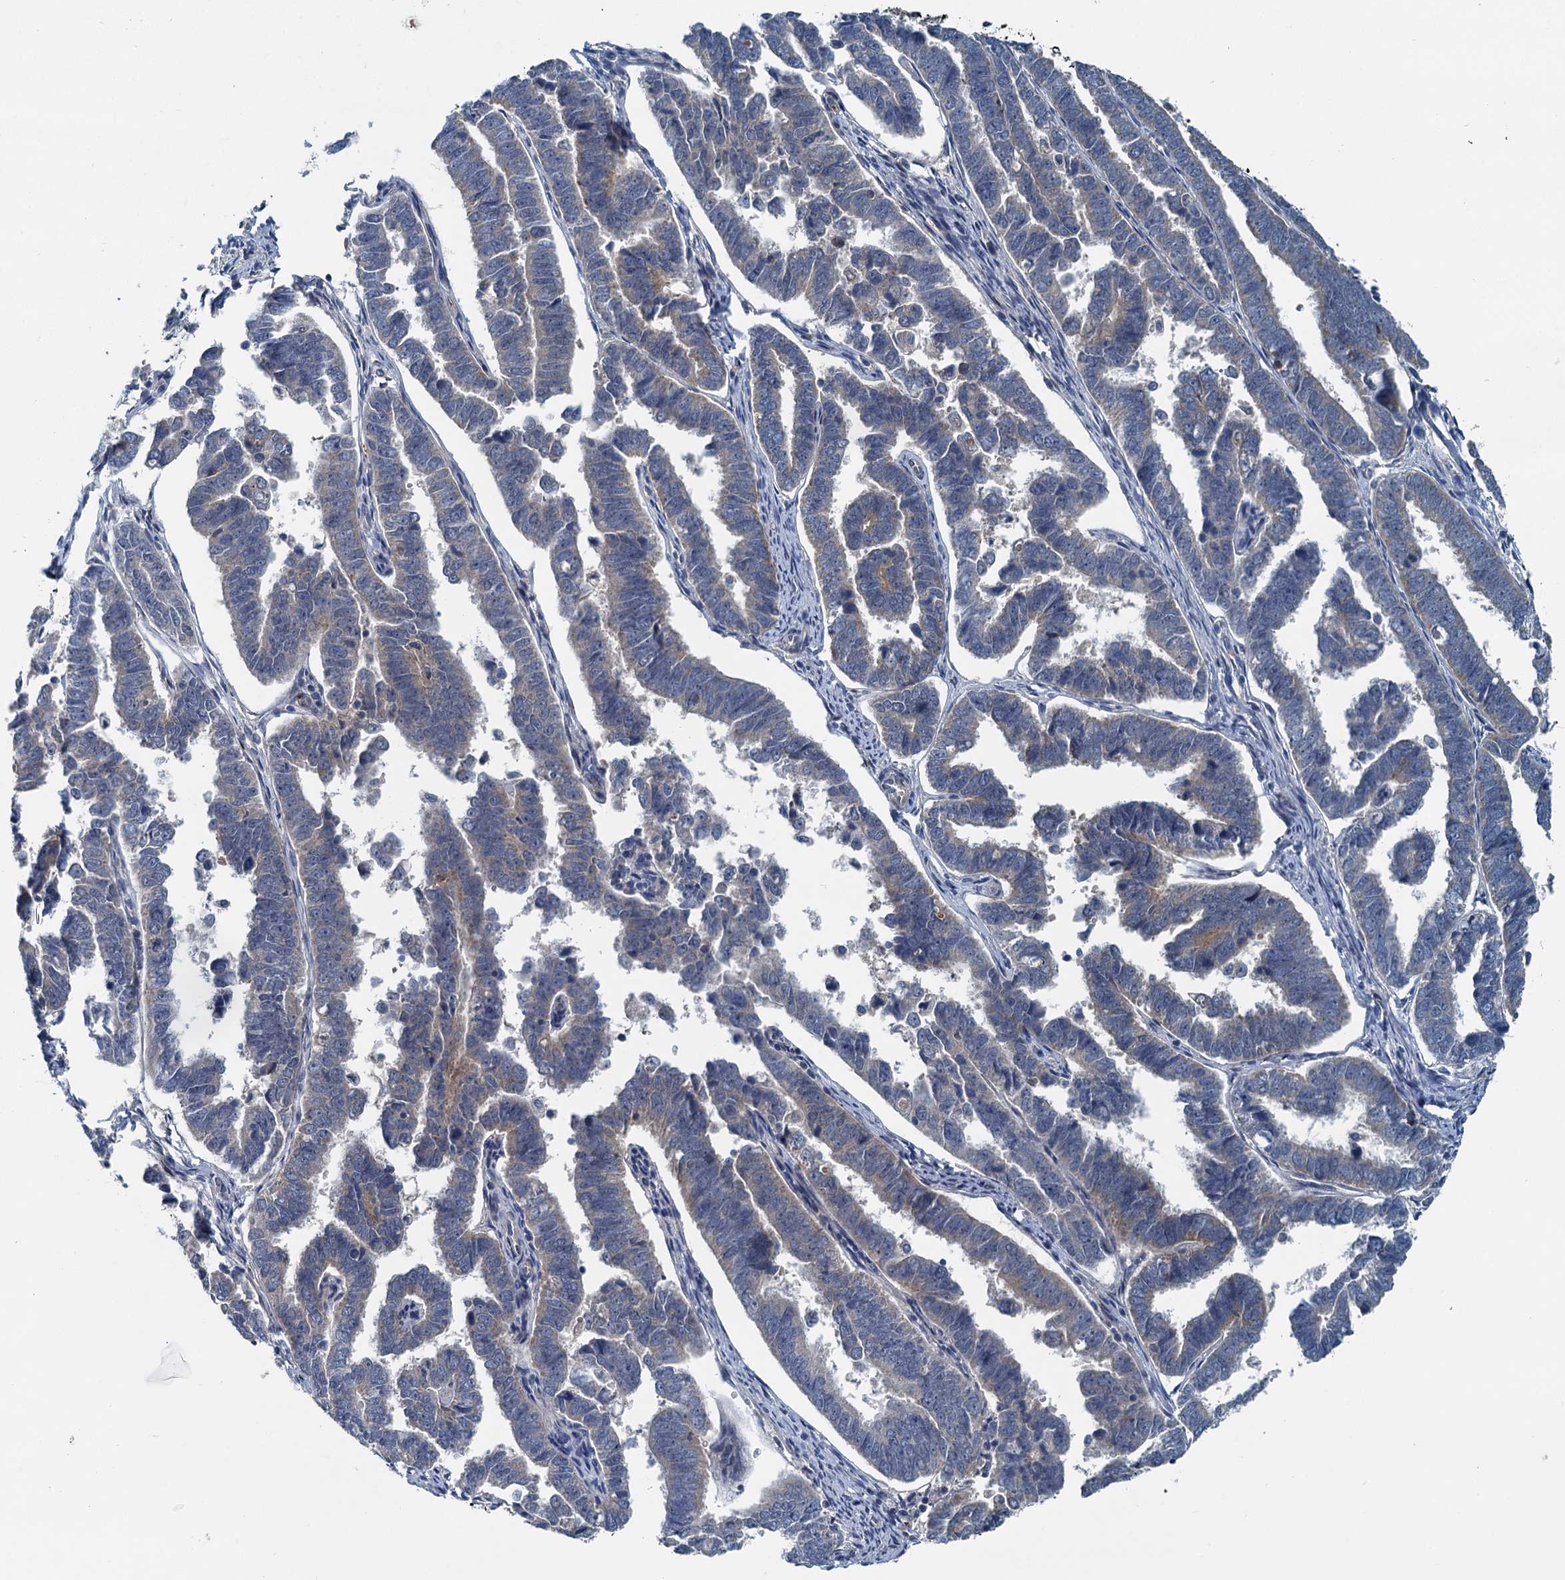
{"staining": {"intensity": "weak", "quantity": "25%-75%", "location": "cytoplasmic/membranous"}, "tissue": "endometrial cancer", "cell_type": "Tumor cells", "image_type": "cancer", "snomed": [{"axis": "morphology", "description": "Adenocarcinoma, NOS"}, {"axis": "topography", "description": "Endometrium"}], "caption": "Endometrial cancer was stained to show a protein in brown. There is low levels of weak cytoplasmic/membranous positivity in about 25%-75% of tumor cells.", "gene": "GCLM", "patient": {"sex": "female", "age": 75}}